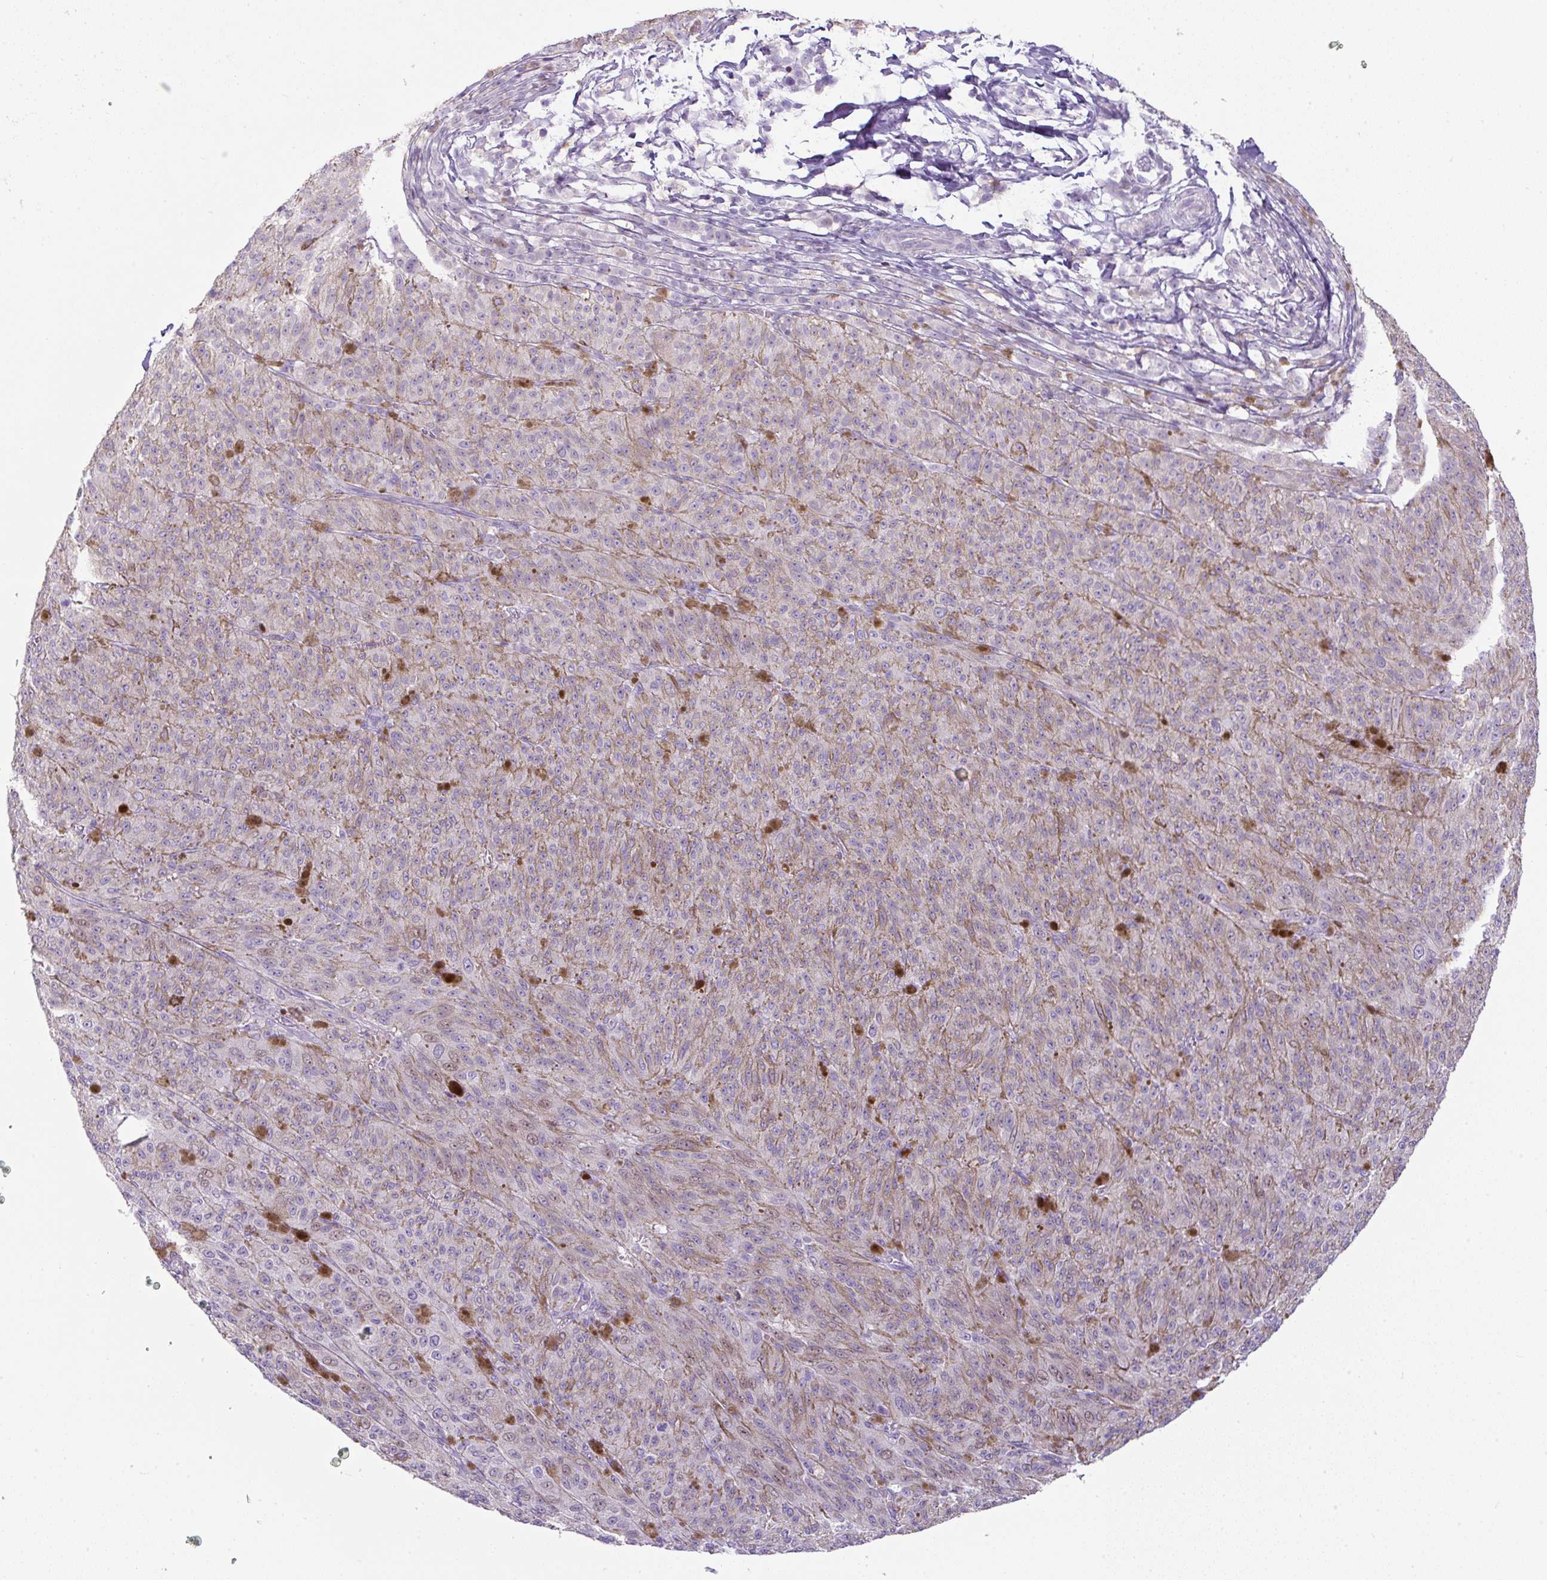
{"staining": {"intensity": "negative", "quantity": "none", "location": "none"}, "tissue": "melanoma", "cell_type": "Tumor cells", "image_type": "cancer", "snomed": [{"axis": "morphology", "description": "Malignant melanoma, NOS"}, {"axis": "topography", "description": "Skin"}], "caption": "An immunohistochemistry (IHC) histopathology image of malignant melanoma is shown. There is no staining in tumor cells of malignant melanoma. (Brightfield microscopy of DAB immunohistochemistry (IHC) at high magnification).", "gene": "FGFBP3", "patient": {"sex": "female", "age": 52}}